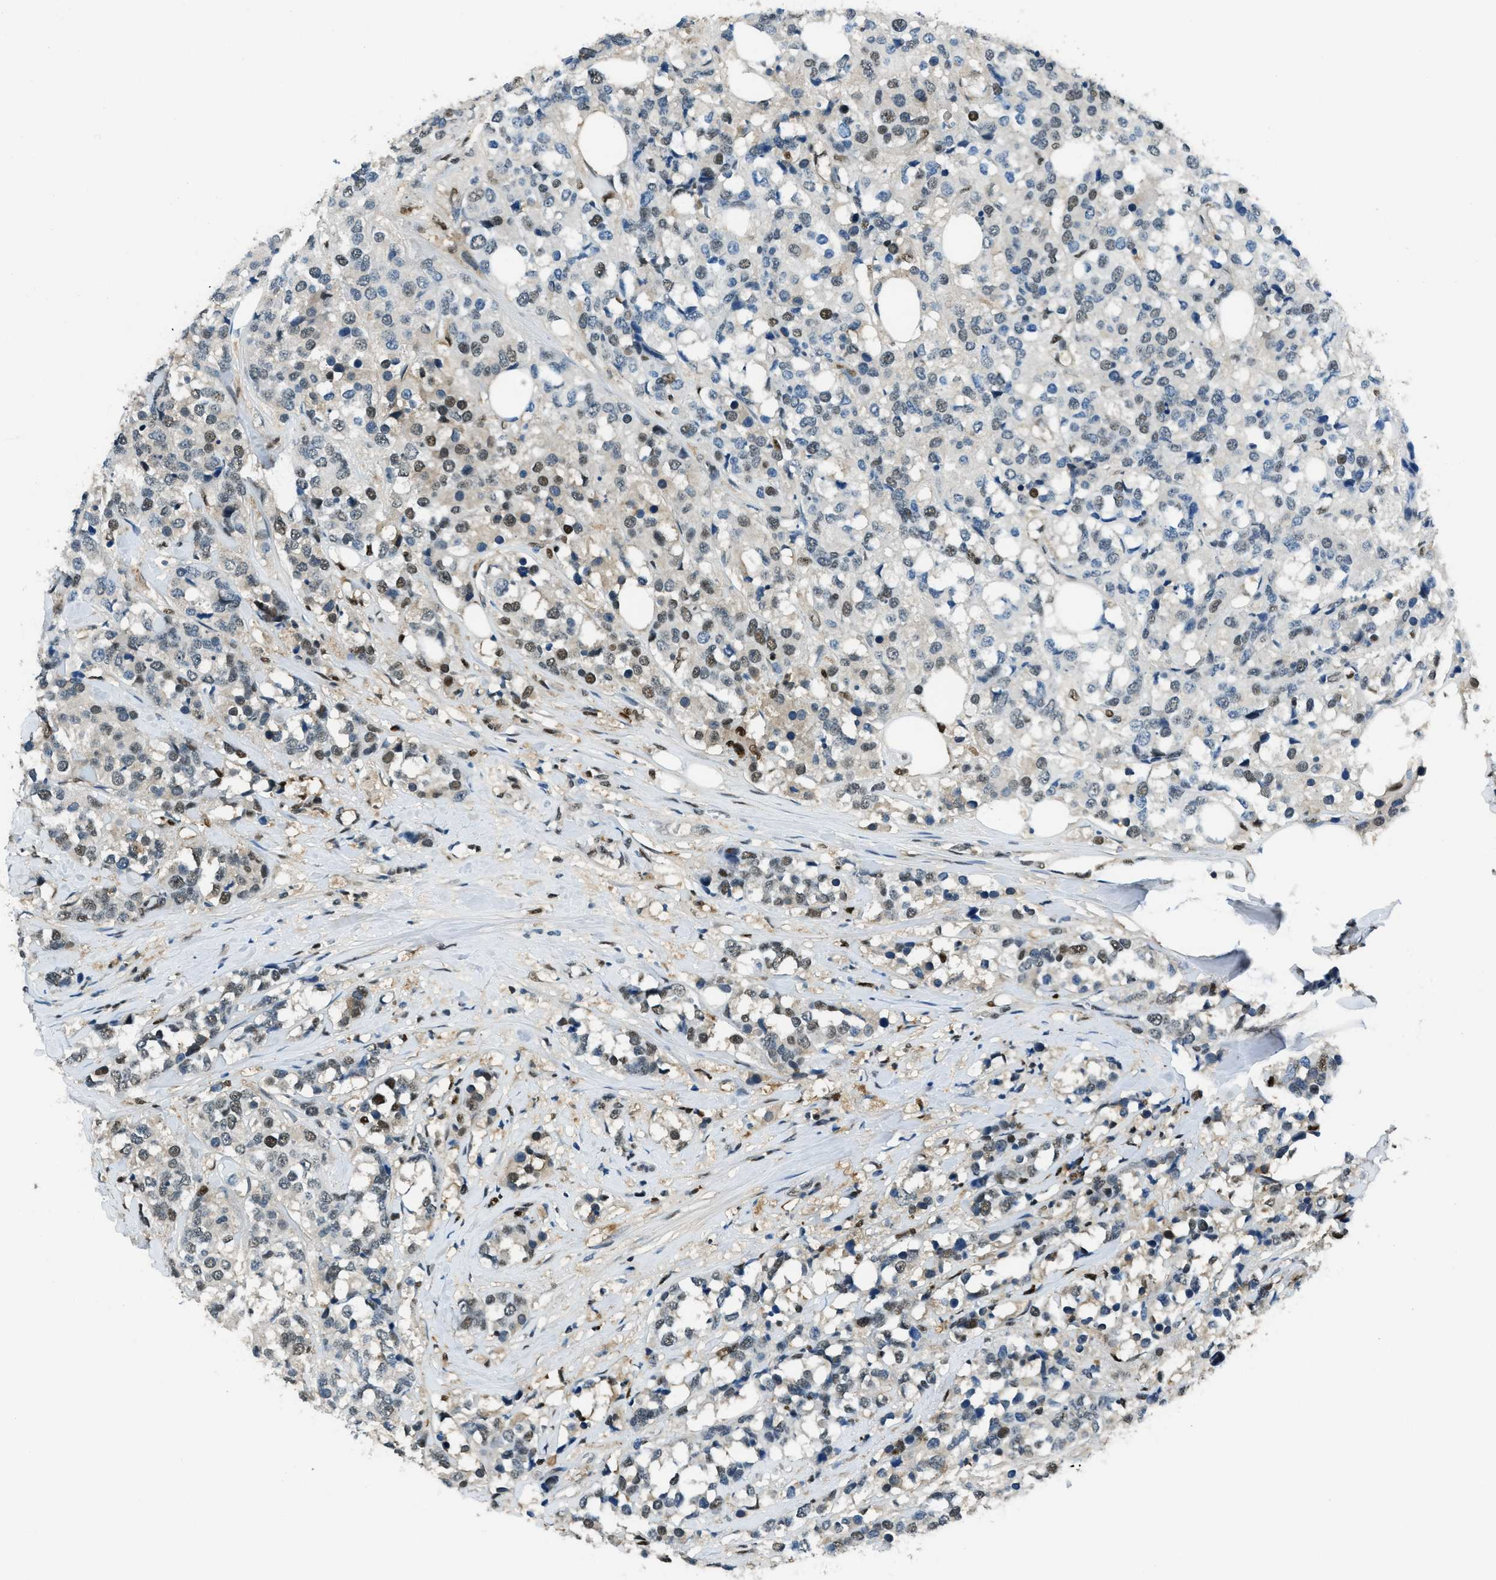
{"staining": {"intensity": "moderate", "quantity": "25%-75%", "location": "nuclear"}, "tissue": "breast cancer", "cell_type": "Tumor cells", "image_type": "cancer", "snomed": [{"axis": "morphology", "description": "Lobular carcinoma"}, {"axis": "topography", "description": "Breast"}], "caption": "Human breast cancer stained with a protein marker shows moderate staining in tumor cells.", "gene": "OGFR", "patient": {"sex": "female", "age": 59}}